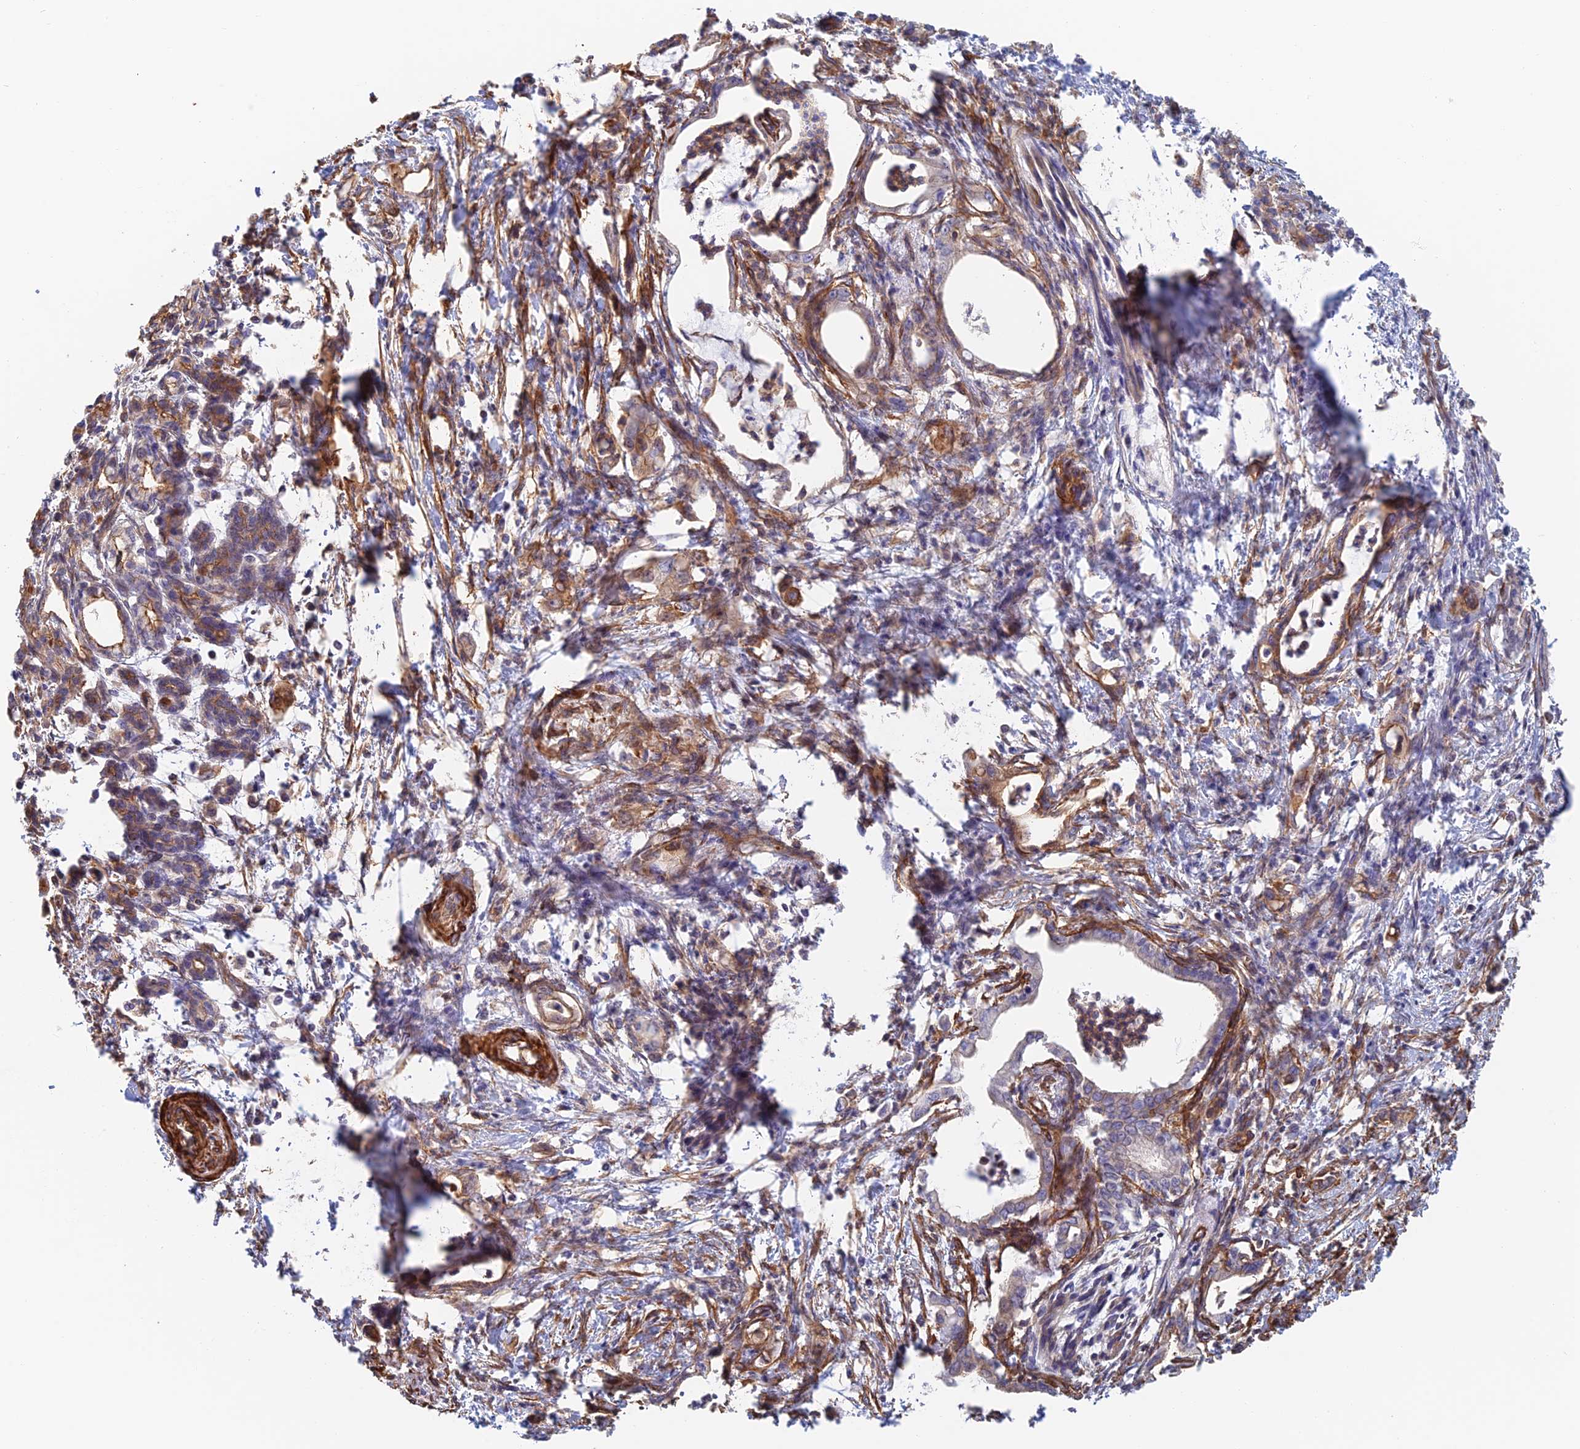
{"staining": {"intensity": "moderate", "quantity": "25%-75%", "location": "cytoplasmic/membranous"}, "tissue": "pancreatic cancer", "cell_type": "Tumor cells", "image_type": "cancer", "snomed": [{"axis": "morphology", "description": "Adenocarcinoma, NOS"}, {"axis": "topography", "description": "Pancreas"}], "caption": "Immunohistochemistry (DAB) staining of human pancreatic cancer (adenocarcinoma) reveals moderate cytoplasmic/membranous protein positivity in approximately 25%-75% of tumor cells.", "gene": "PAK4", "patient": {"sex": "female", "age": 55}}